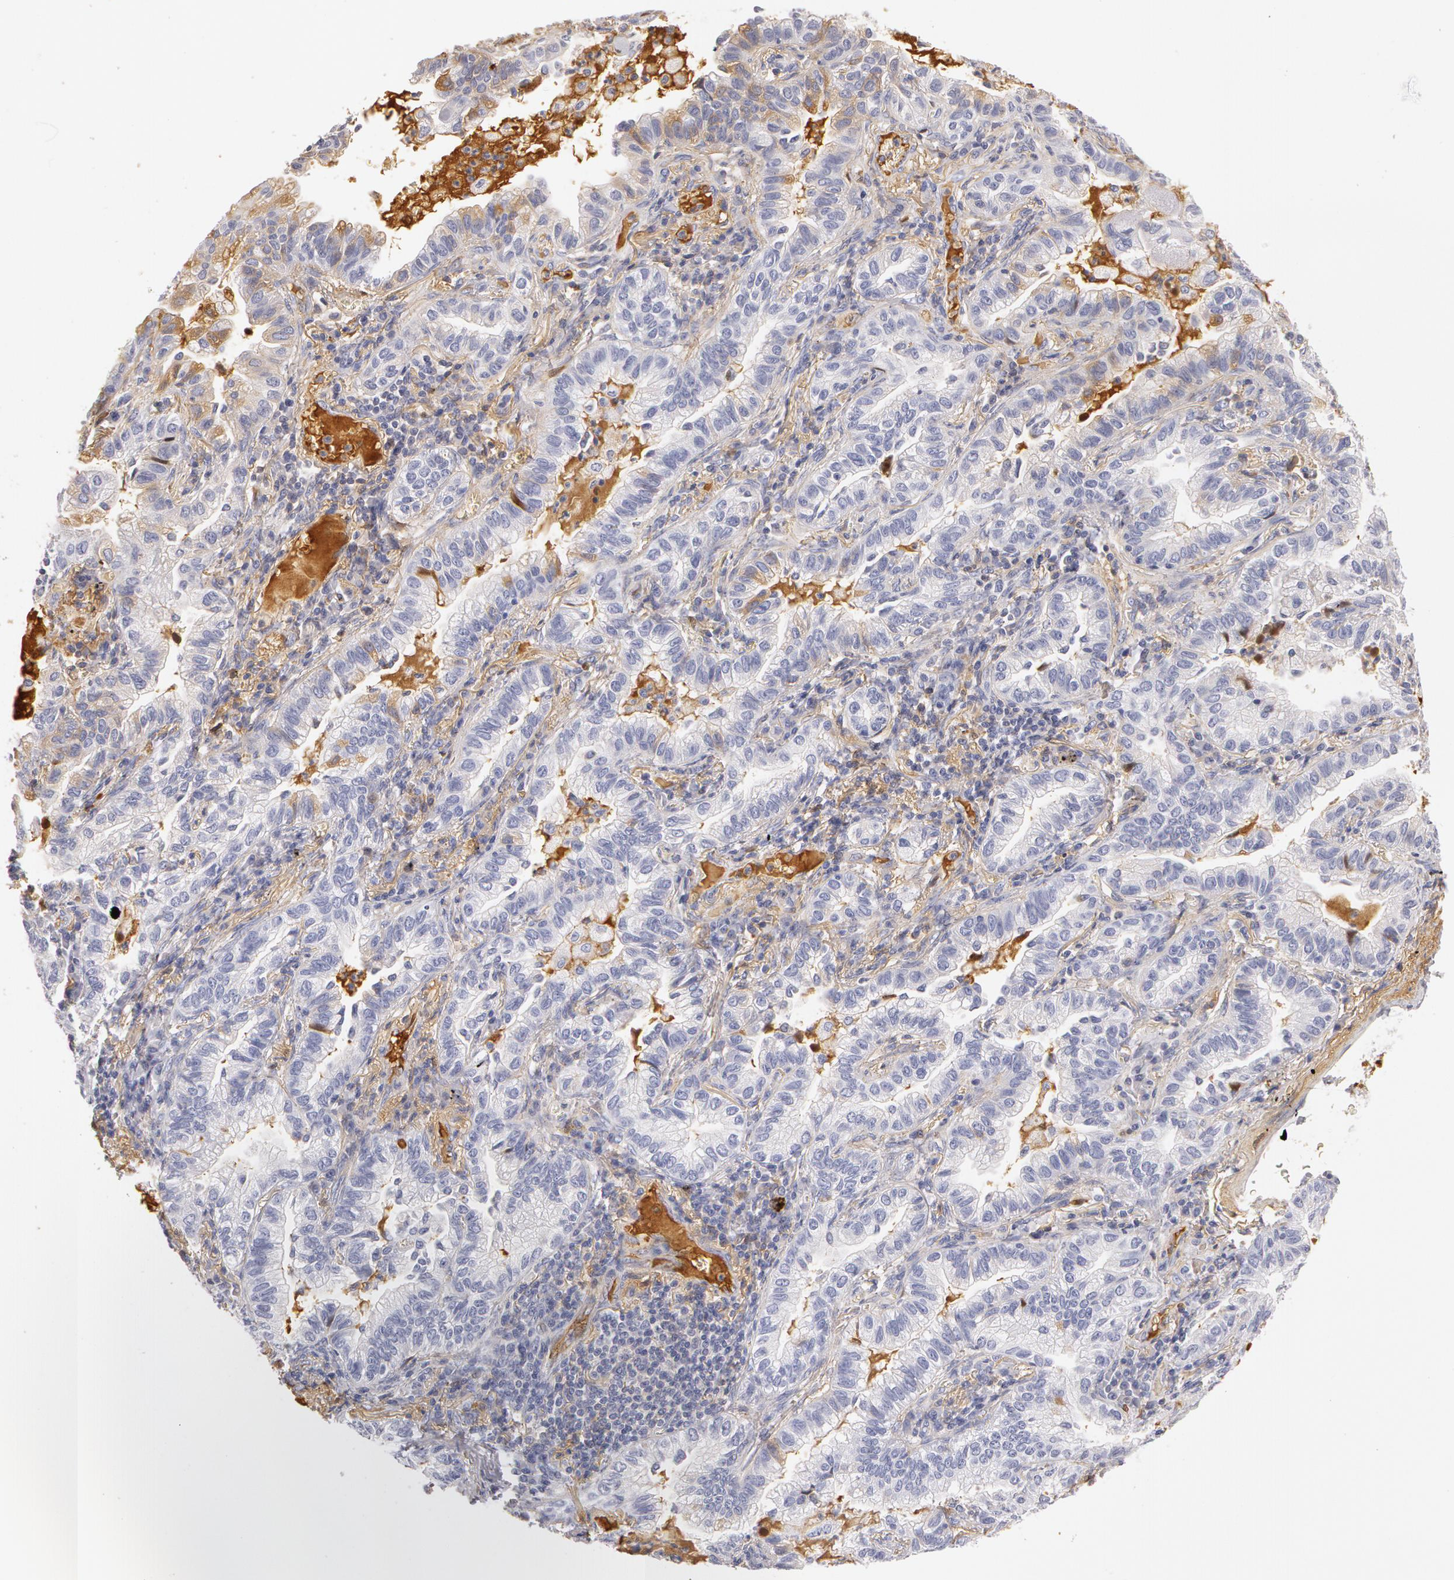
{"staining": {"intensity": "negative", "quantity": "none", "location": "none"}, "tissue": "lung cancer", "cell_type": "Tumor cells", "image_type": "cancer", "snomed": [{"axis": "morphology", "description": "Adenocarcinoma, NOS"}, {"axis": "topography", "description": "Lung"}], "caption": "Image shows no significant protein expression in tumor cells of lung cancer (adenocarcinoma).", "gene": "AHSG", "patient": {"sex": "female", "age": 50}}